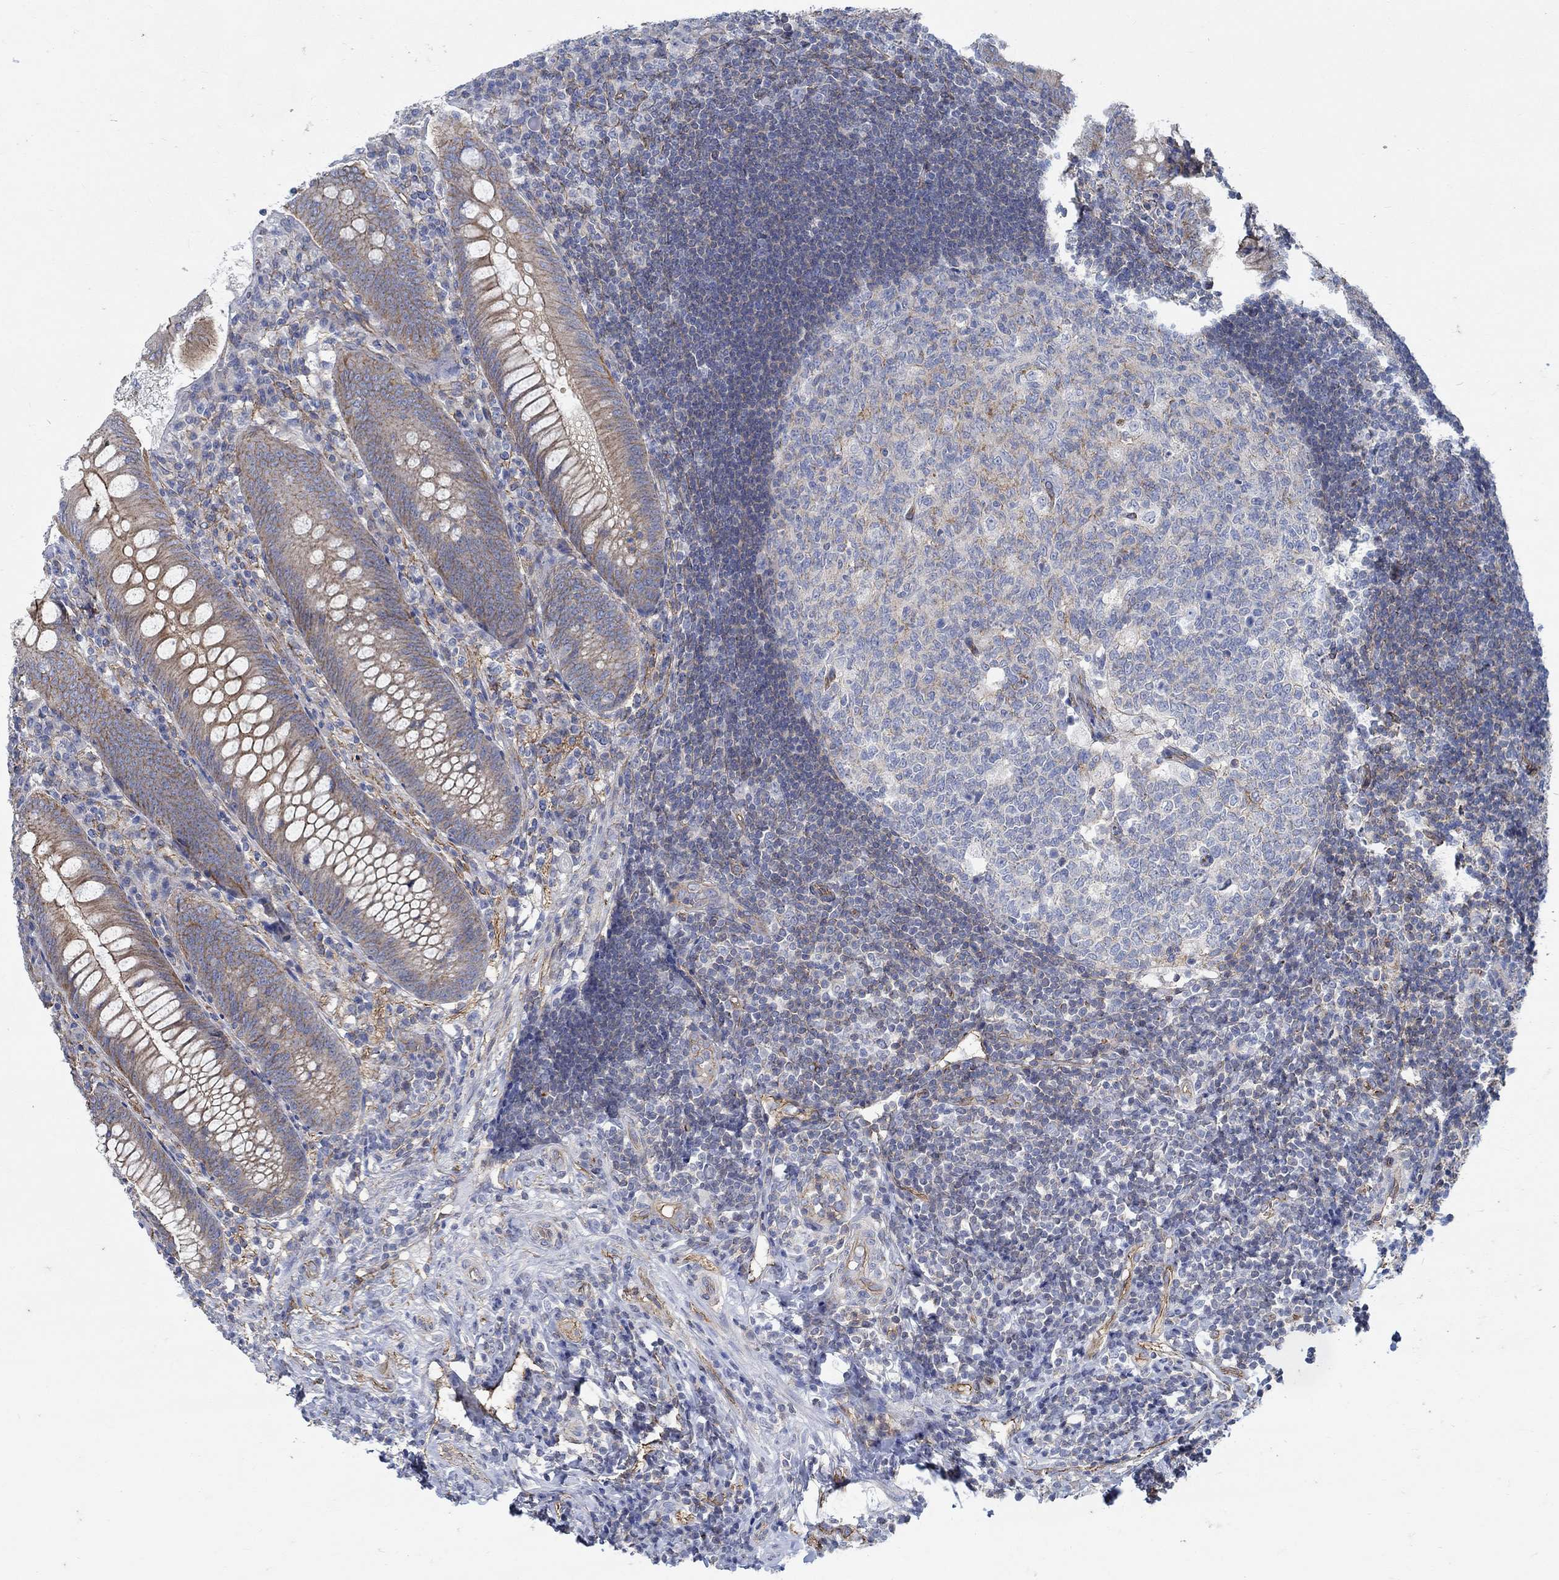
{"staining": {"intensity": "strong", "quantity": "<25%", "location": "cytoplasmic/membranous"}, "tissue": "appendix", "cell_type": "Glandular cells", "image_type": "normal", "snomed": [{"axis": "morphology", "description": "Normal tissue, NOS"}, {"axis": "morphology", "description": "Inflammation, NOS"}, {"axis": "topography", "description": "Appendix"}], "caption": "Appendix stained with DAB immunohistochemistry (IHC) reveals medium levels of strong cytoplasmic/membranous staining in about <25% of glandular cells.", "gene": "TMEM198", "patient": {"sex": "male", "age": 16}}